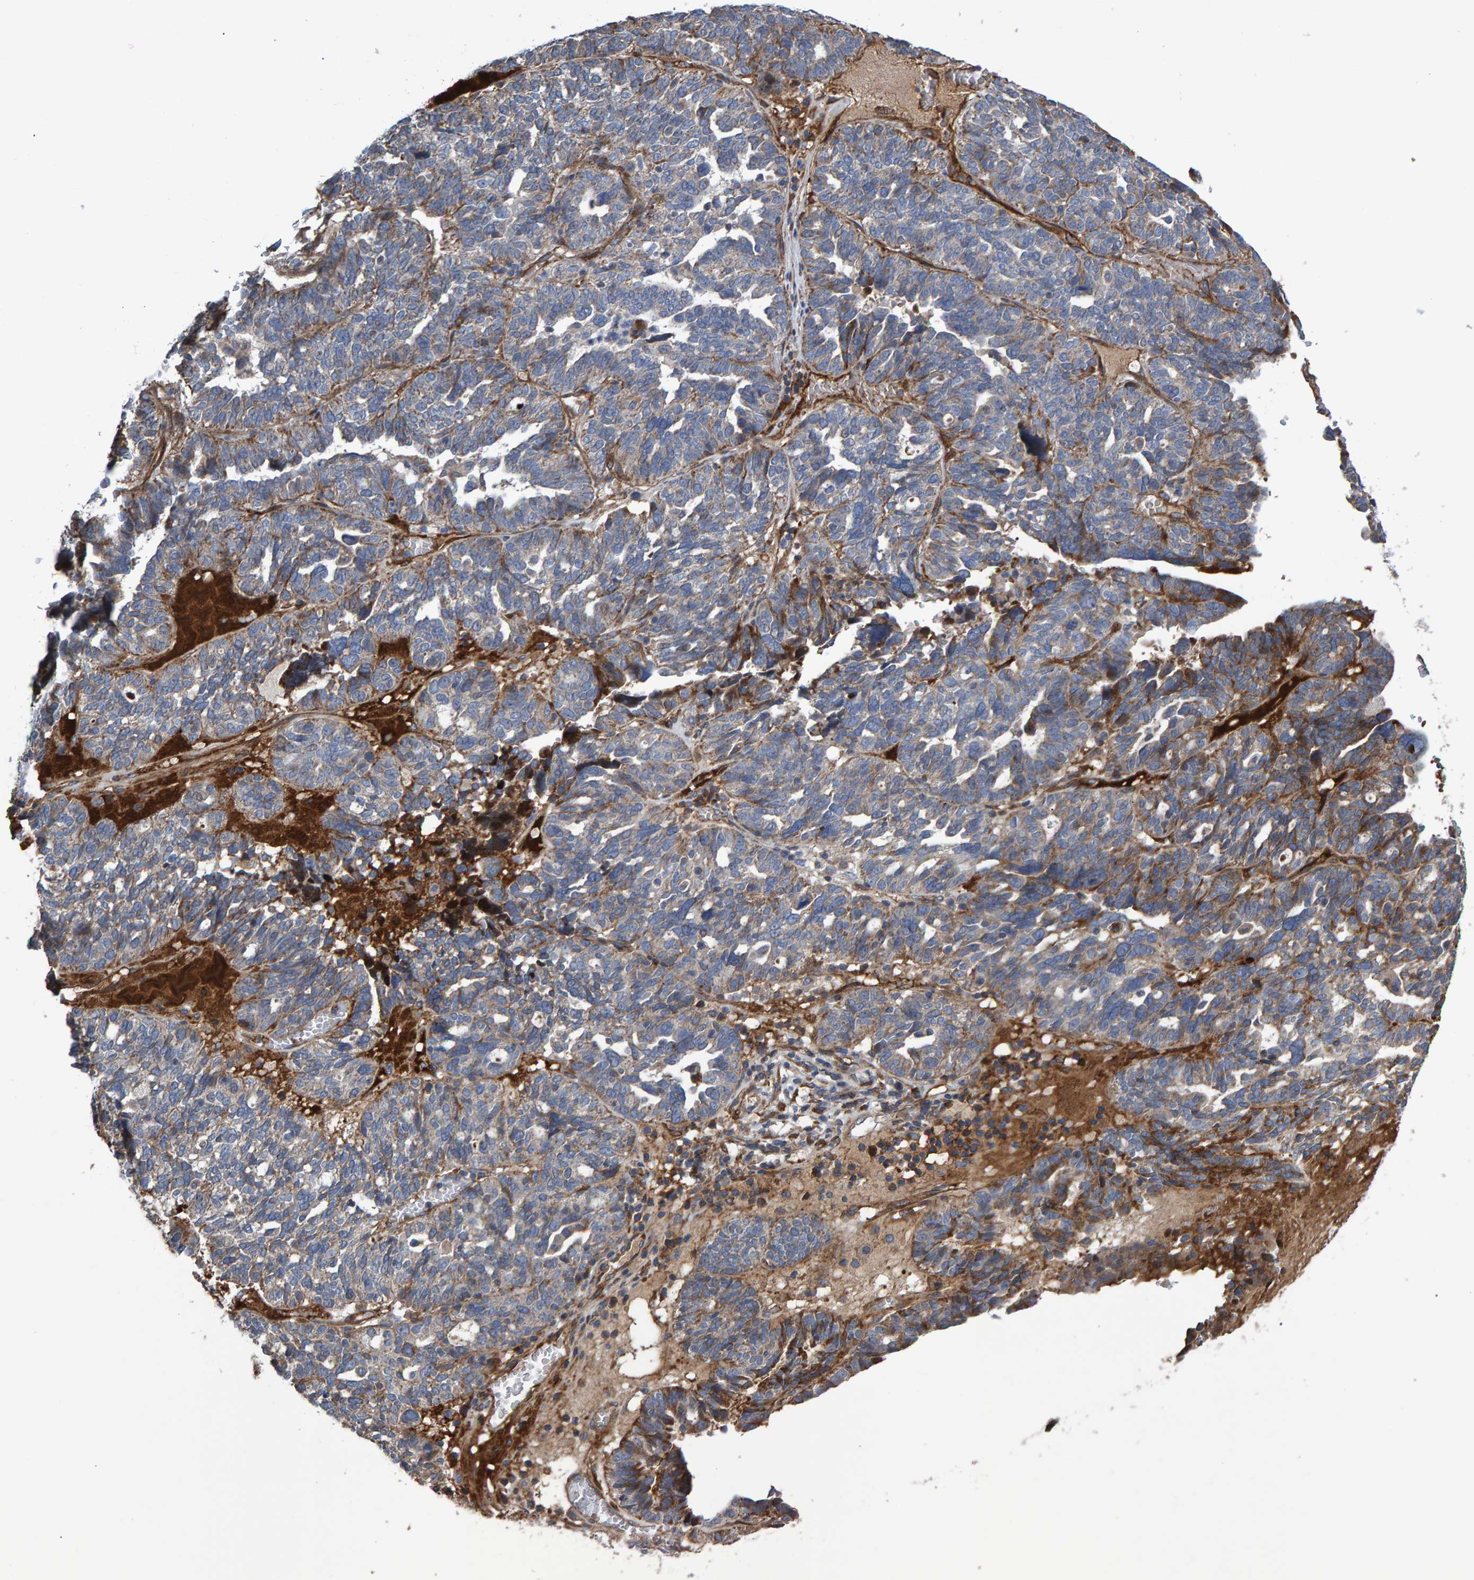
{"staining": {"intensity": "weak", "quantity": "25%-75%", "location": "cytoplasmic/membranous"}, "tissue": "ovarian cancer", "cell_type": "Tumor cells", "image_type": "cancer", "snomed": [{"axis": "morphology", "description": "Cystadenocarcinoma, serous, NOS"}, {"axis": "topography", "description": "Ovary"}], "caption": "Immunohistochemistry micrograph of human serous cystadenocarcinoma (ovarian) stained for a protein (brown), which shows low levels of weak cytoplasmic/membranous positivity in about 25%-75% of tumor cells.", "gene": "SLIT2", "patient": {"sex": "female", "age": 59}}